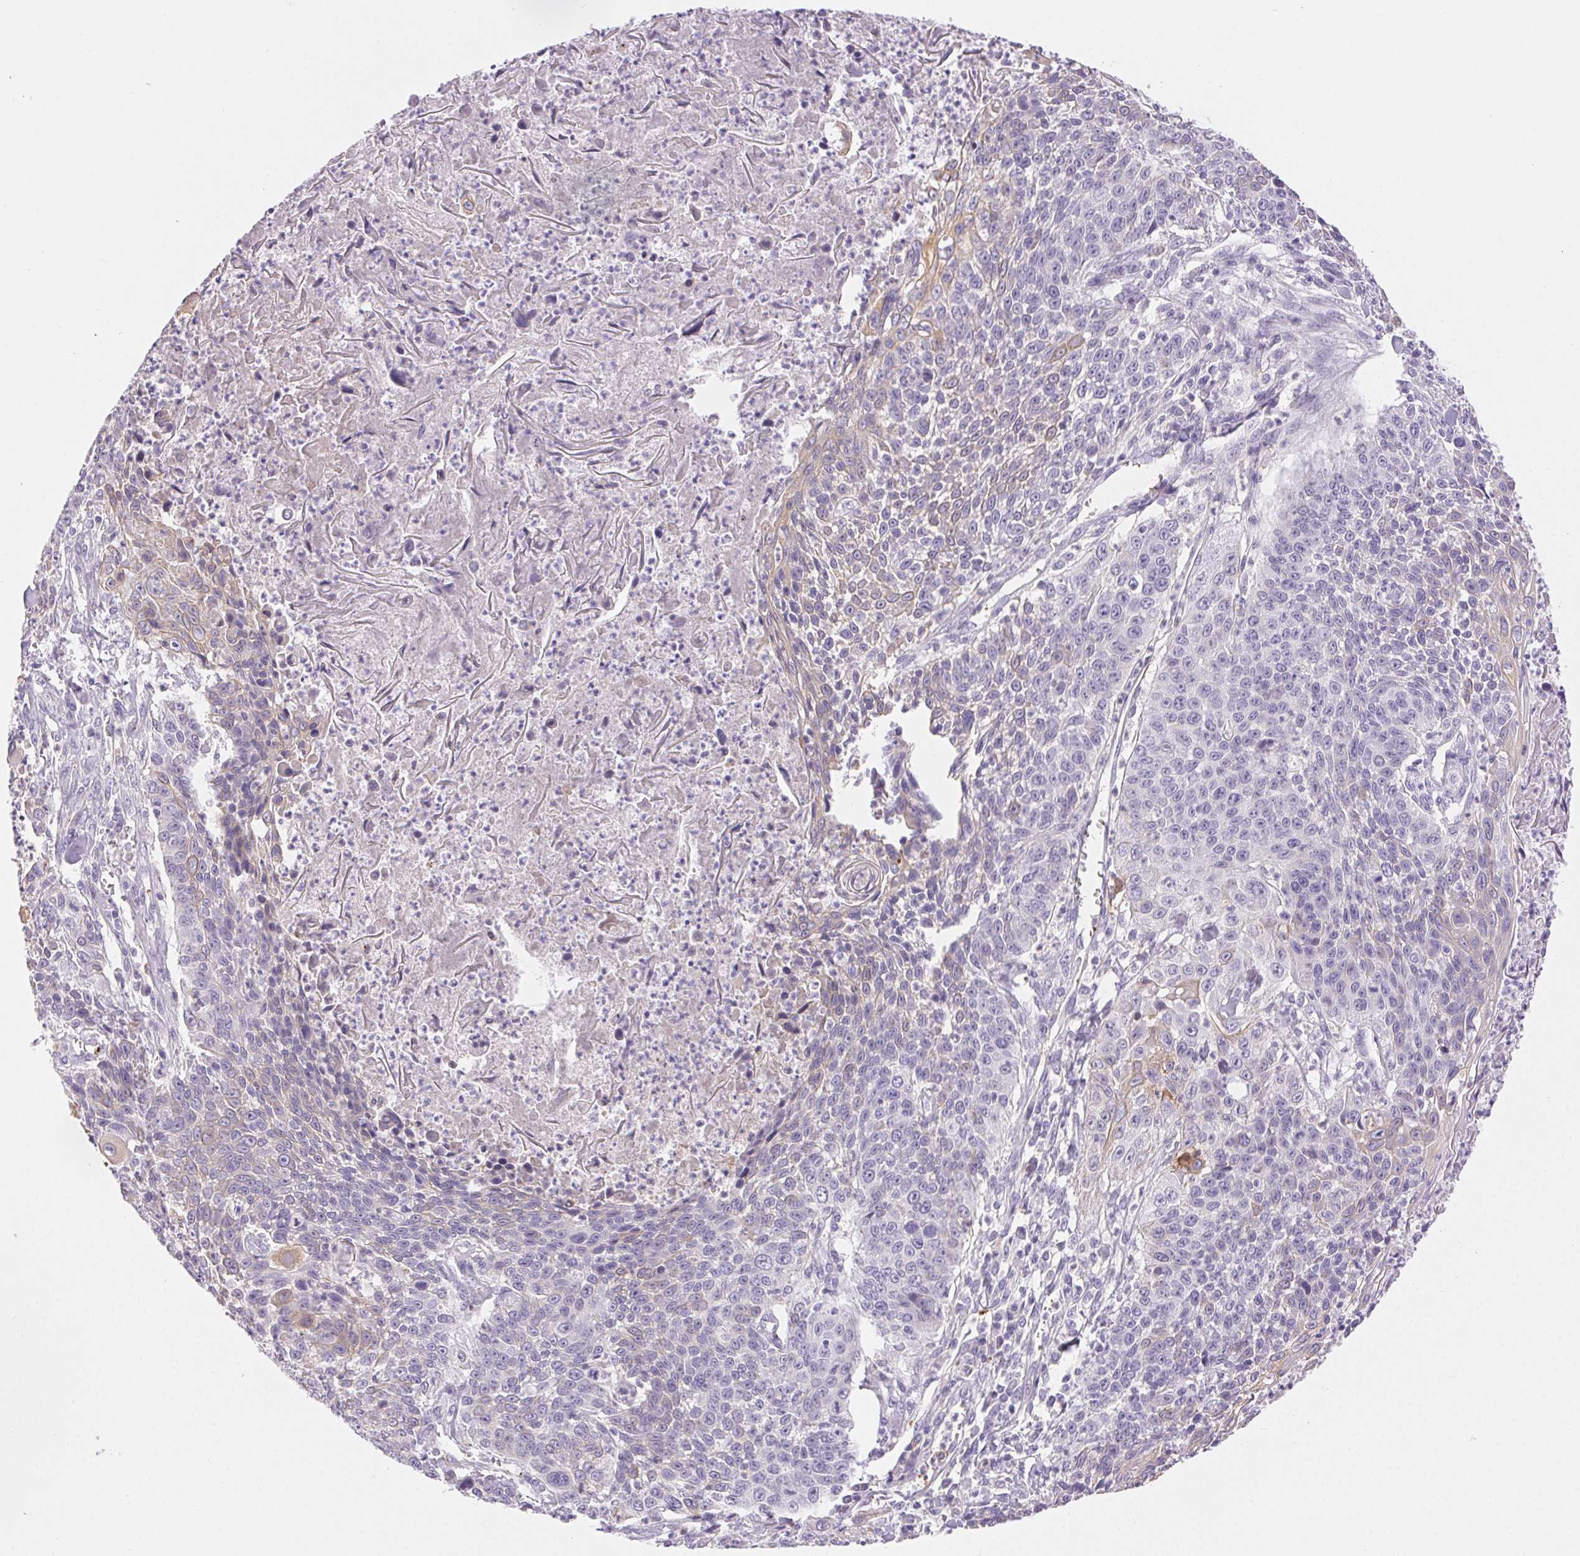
{"staining": {"intensity": "negative", "quantity": "none", "location": "none"}, "tissue": "lung cancer", "cell_type": "Tumor cells", "image_type": "cancer", "snomed": [{"axis": "morphology", "description": "Squamous cell carcinoma, NOS"}, {"axis": "morphology", "description": "Squamous cell carcinoma, metastatic, NOS"}, {"axis": "topography", "description": "Lung"}, {"axis": "topography", "description": "Pleura, NOS"}], "caption": "An immunohistochemistry image of lung cancer is shown. There is no staining in tumor cells of lung cancer.", "gene": "FGA", "patient": {"sex": "male", "age": 72}}